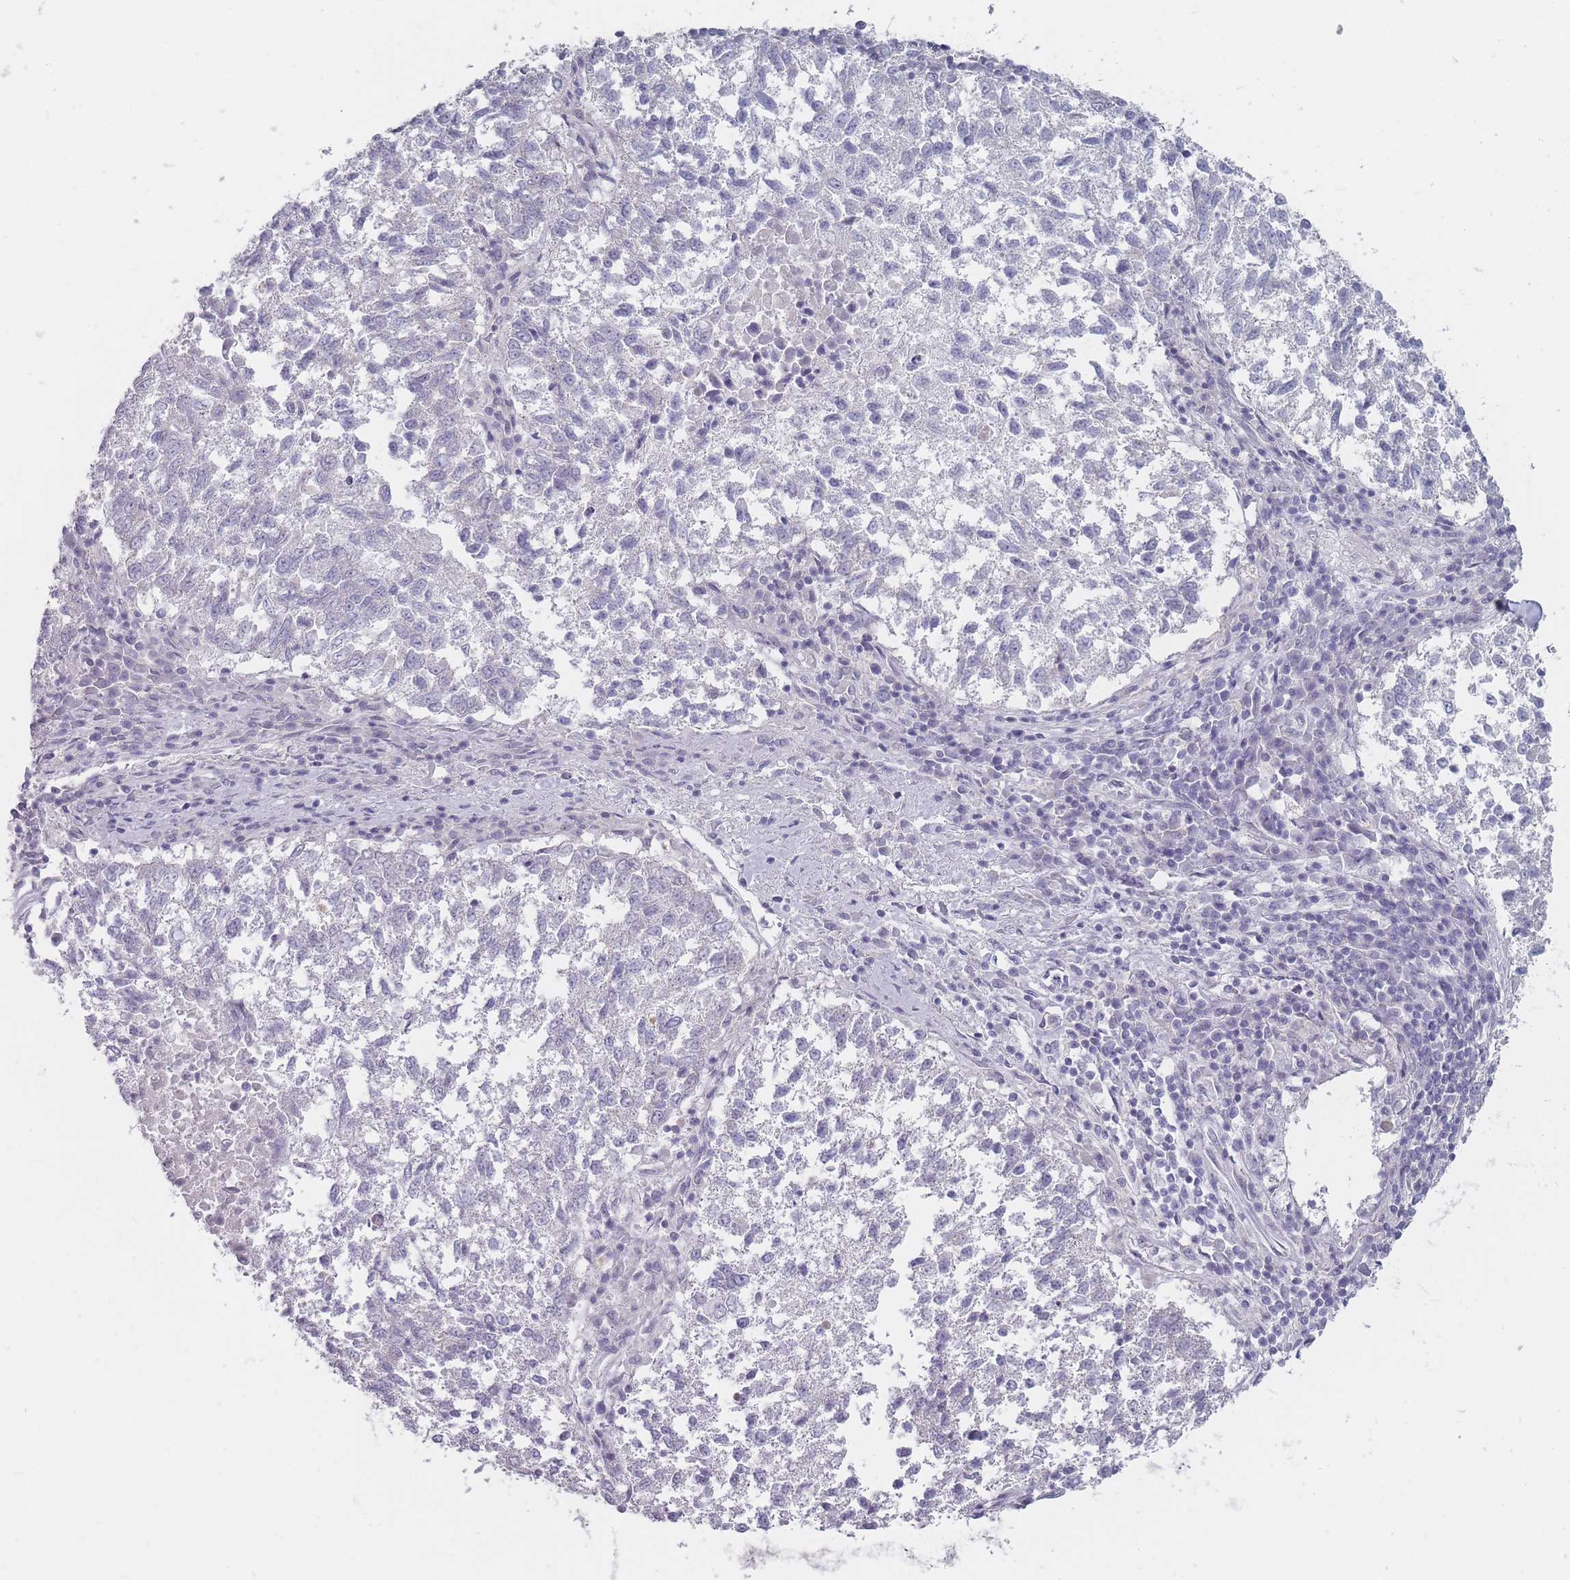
{"staining": {"intensity": "negative", "quantity": "none", "location": "none"}, "tissue": "lung cancer", "cell_type": "Tumor cells", "image_type": "cancer", "snomed": [{"axis": "morphology", "description": "Squamous cell carcinoma, NOS"}, {"axis": "topography", "description": "Lung"}], "caption": "Immunohistochemistry of lung cancer reveals no expression in tumor cells. (Stains: DAB (3,3'-diaminobenzidine) immunohistochemistry with hematoxylin counter stain, Microscopy: brightfield microscopy at high magnification).", "gene": "PCDH12", "patient": {"sex": "male", "age": 73}}